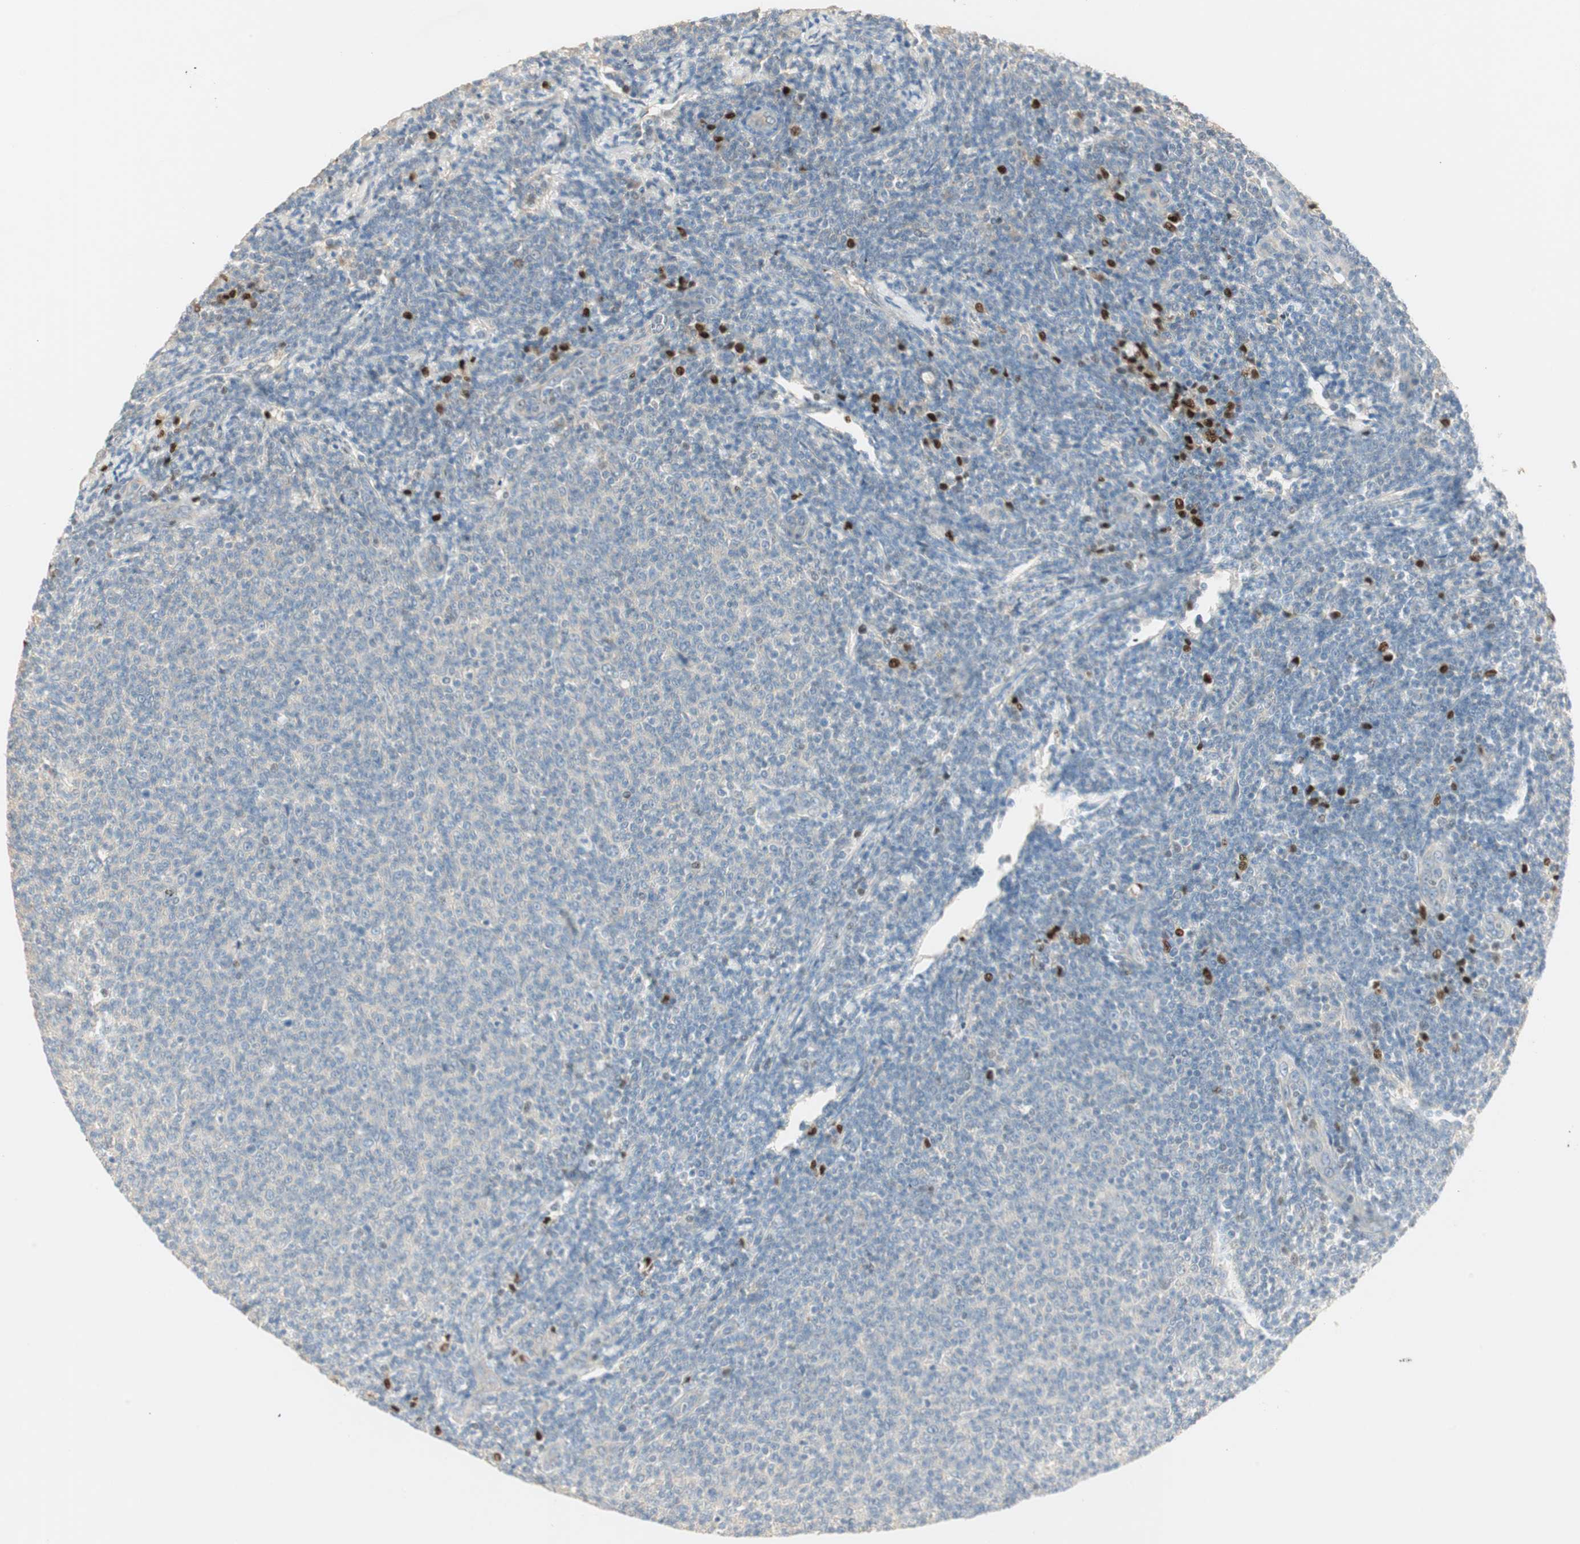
{"staining": {"intensity": "negative", "quantity": "none", "location": "none"}, "tissue": "lymphoma", "cell_type": "Tumor cells", "image_type": "cancer", "snomed": [{"axis": "morphology", "description": "Malignant lymphoma, non-Hodgkin's type, Low grade"}, {"axis": "topography", "description": "Lymph node"}], "caption": "There is no significant staining in tumor cells of lymphoma.", "gene": "RUNX2", "patient": {"sex": "male", "age": 66}}